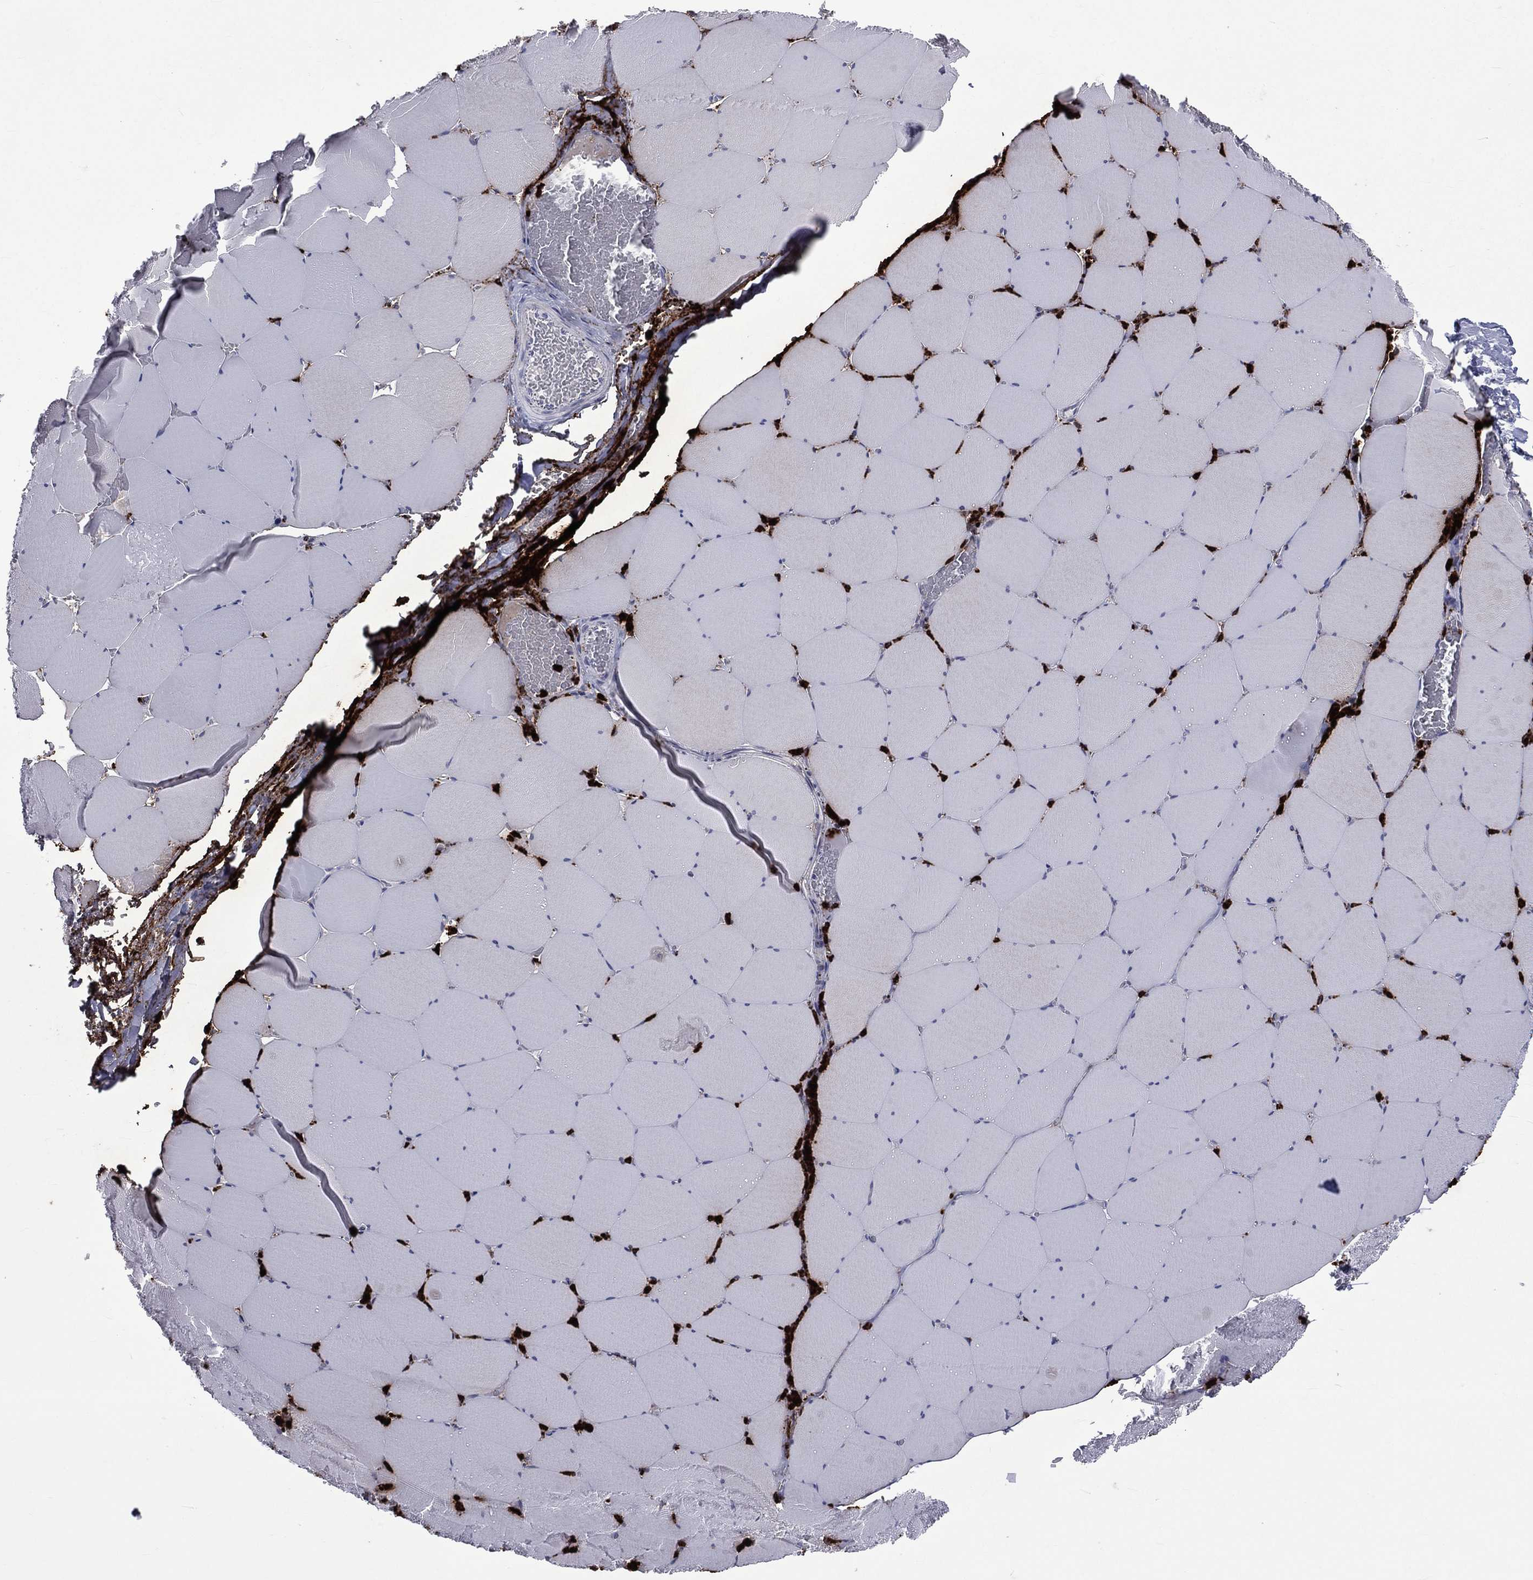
{"staining": {"intensity": "negative", "quantity": "none", "location": "none"}, "tissue": "skeletal muscle", "cell_type": "Myocytes", "image_type": "normal", "snomed": [{"axis": "morphology", "description": "Normal tissue, NOS"}, {"axis": "morphology", "description": "Malignant melanoma, Metastatic site"}, {"axis": "topography", "description": "Skeletal muscle"}], "caption": "This photomicrograph is of normal skeletal muscle stained with IHC to label a protein in brown with the nuclei are counter-stained blue. There is no expression in myocytes. The staining is performed using DAB (3,3'-diaminobenzidine) brown chromogen with nuclei counter-stained in using hematoxylin.", "gene": "ELANE", "patient": {"sex": "male", "age": 50}}